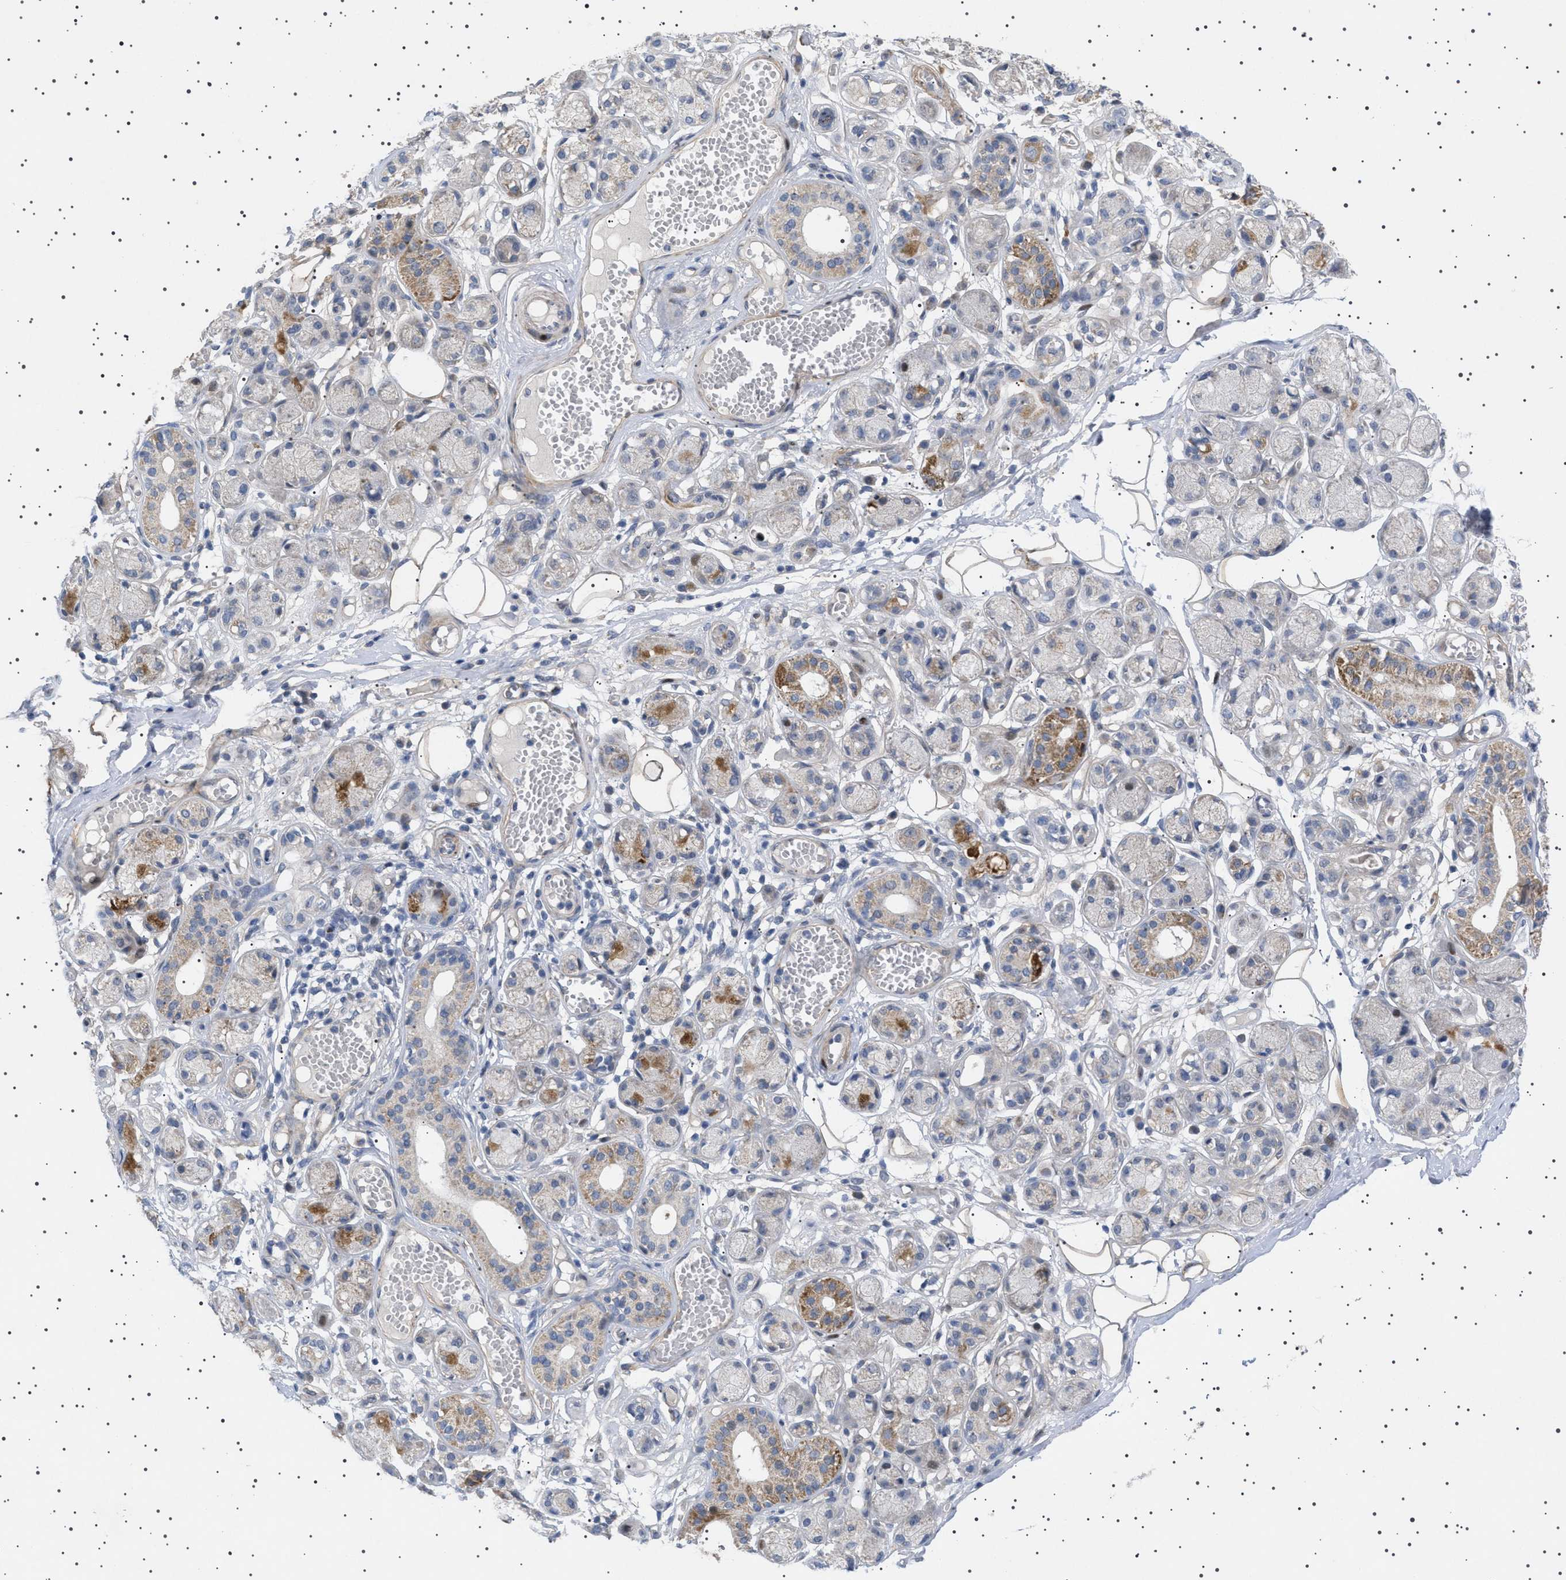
{"staining": {"intensity": "weak", "quantity": ">75%", "location": "cytoplasmic/membranous"}, "tissue": "adipose tissue", "cell_type": "Adipocytes", "image_type": "normal", "snomed": [{"axis": "morphology", "description": "Normal tissue, NOS"}, {"axis": "morphology", "description": "Inflammation, NOS"}, {"axis": "topography", "description": "Salivary gland"}, {"axis": "topography", "description": "Peripheral nerve tissue"}], "caption": "Immunohistochemical staining of unremarkable human adipose tissue displays >75% levels of weak cytoplasmic/membranous protein staining in approximately >75% of adipocytes. (IHC, brightfield microscopy, high magnification).", "gene": "HTR1A", "patient": {"sex": "female", "age": 75}}